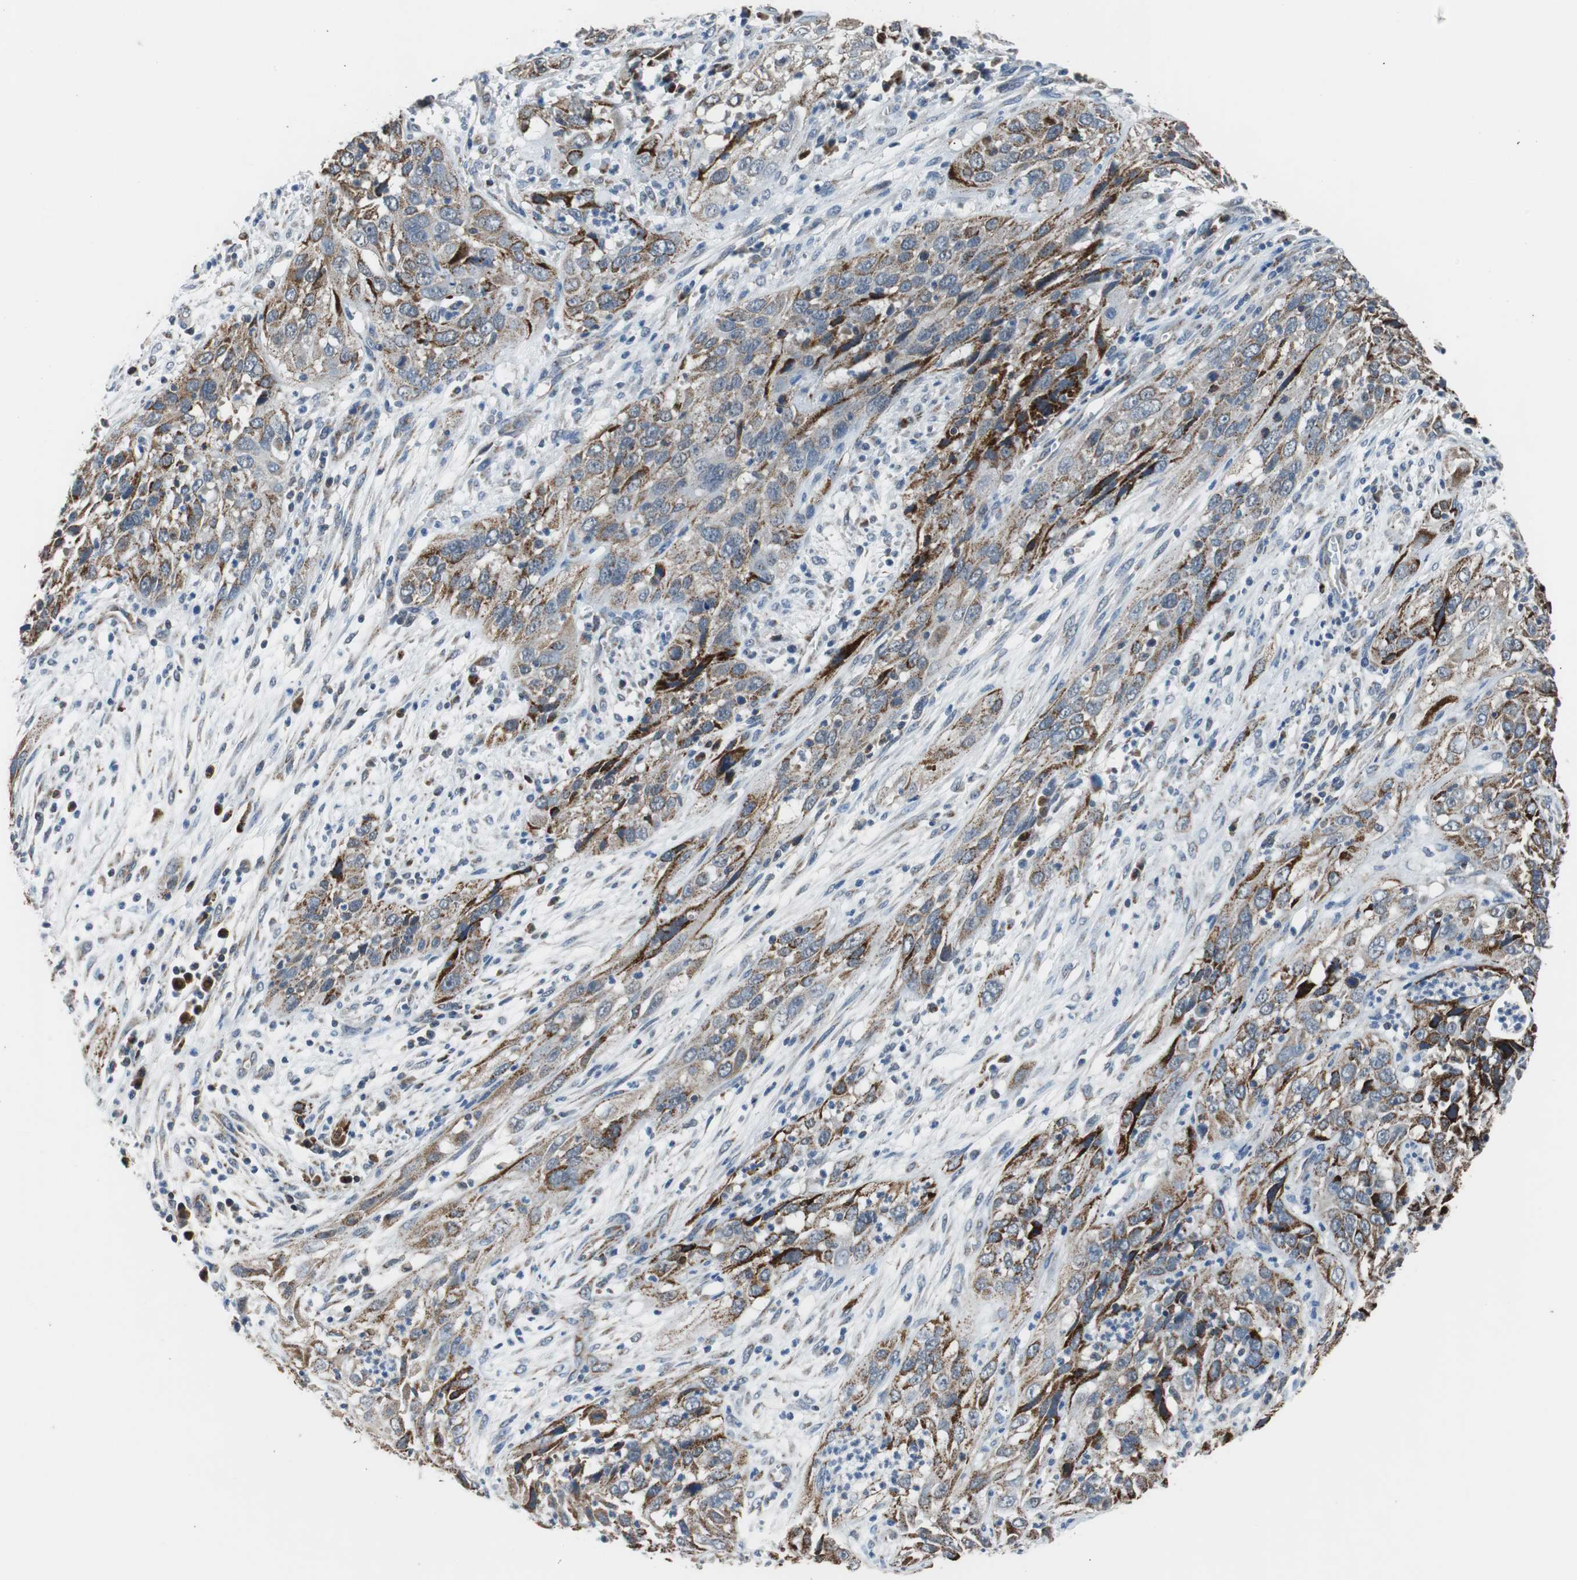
{"staining": {"intensity": "moderate", "quantity": "25%-75%", "location": "cytoplasmic/membranous"}, "tissue": "cervical cancer", "cell_type": "Tumor cells", "image_type": "cancer", "snomed": [{"axis": "morphology", "description": "Squamous cell carcinoma, NOS"}, {"axis": "topography", "description": "Cervix"}], "caption": "IHC of cervical squamous cell carcinoma shows medium levels of moderate cytoplasmic/membranous positivity in about 25%-75% of tumor cells.", "gene": "PITRM1", "patient": {"sex": "female", "age": 32}}